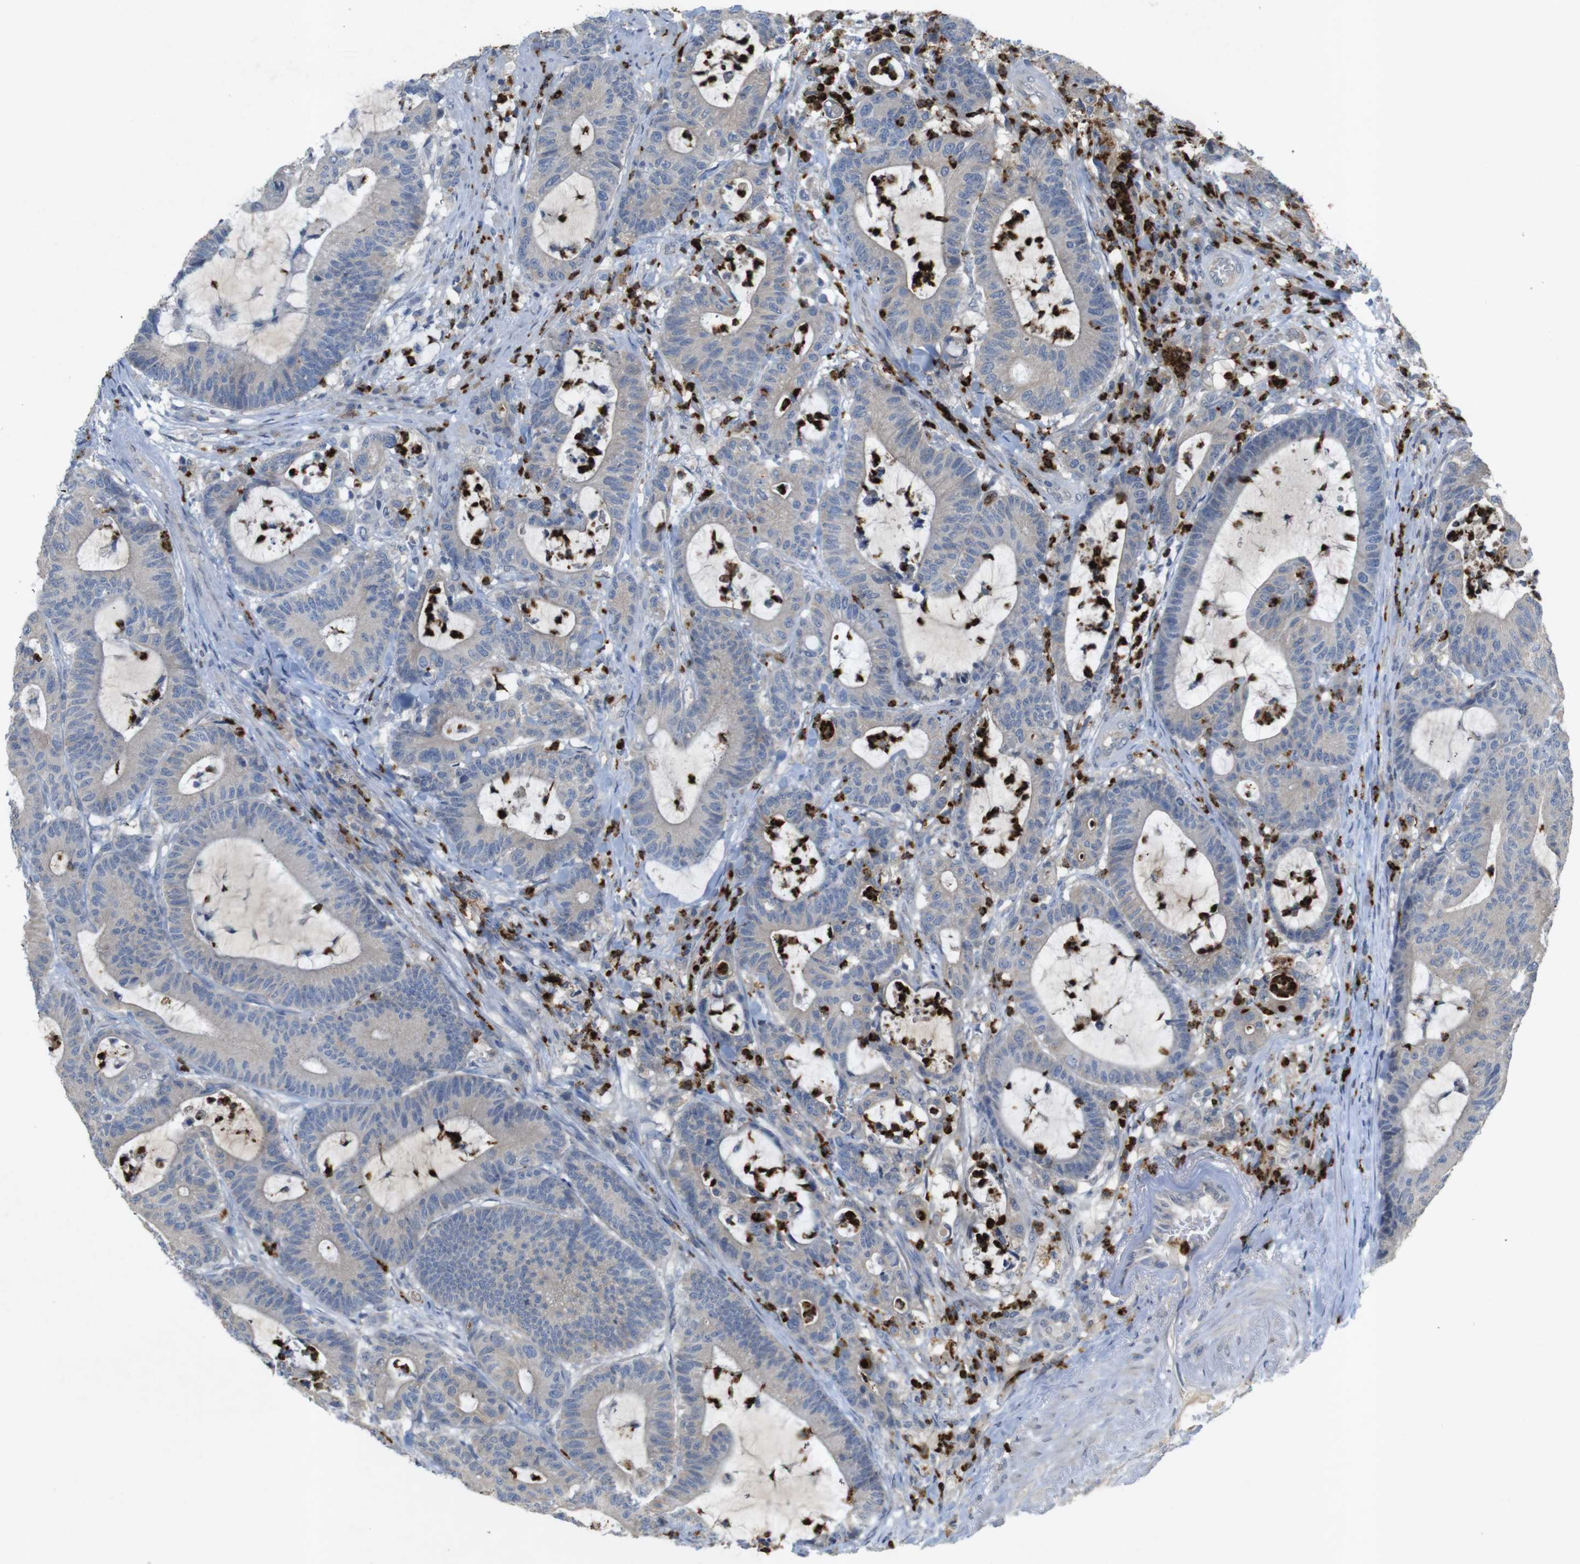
{"staining": {"intensity": "negative", "quantity": "none", "location": "none"}, "tissue": "colorectal cancer", "cell_type": "Tumor cells", "image_type": "cancer", "snomed": [{"axis": "morphology", "description": "Adenocarcinoma, NOS"}, {"axis": "topography", "description": "Colon"}], "caption": "DAB (3,3'-diaminobenzidine) immunohistochemical staining of colorectal cancer reveals no significant positivity in tumor cells. (DAB (3,3'-diaminobenzidine) IHC visualized using brightfield microscopy, high magnification).", "gene": "TSPAN14", "patient": {"sex": "female", "age": 84}}